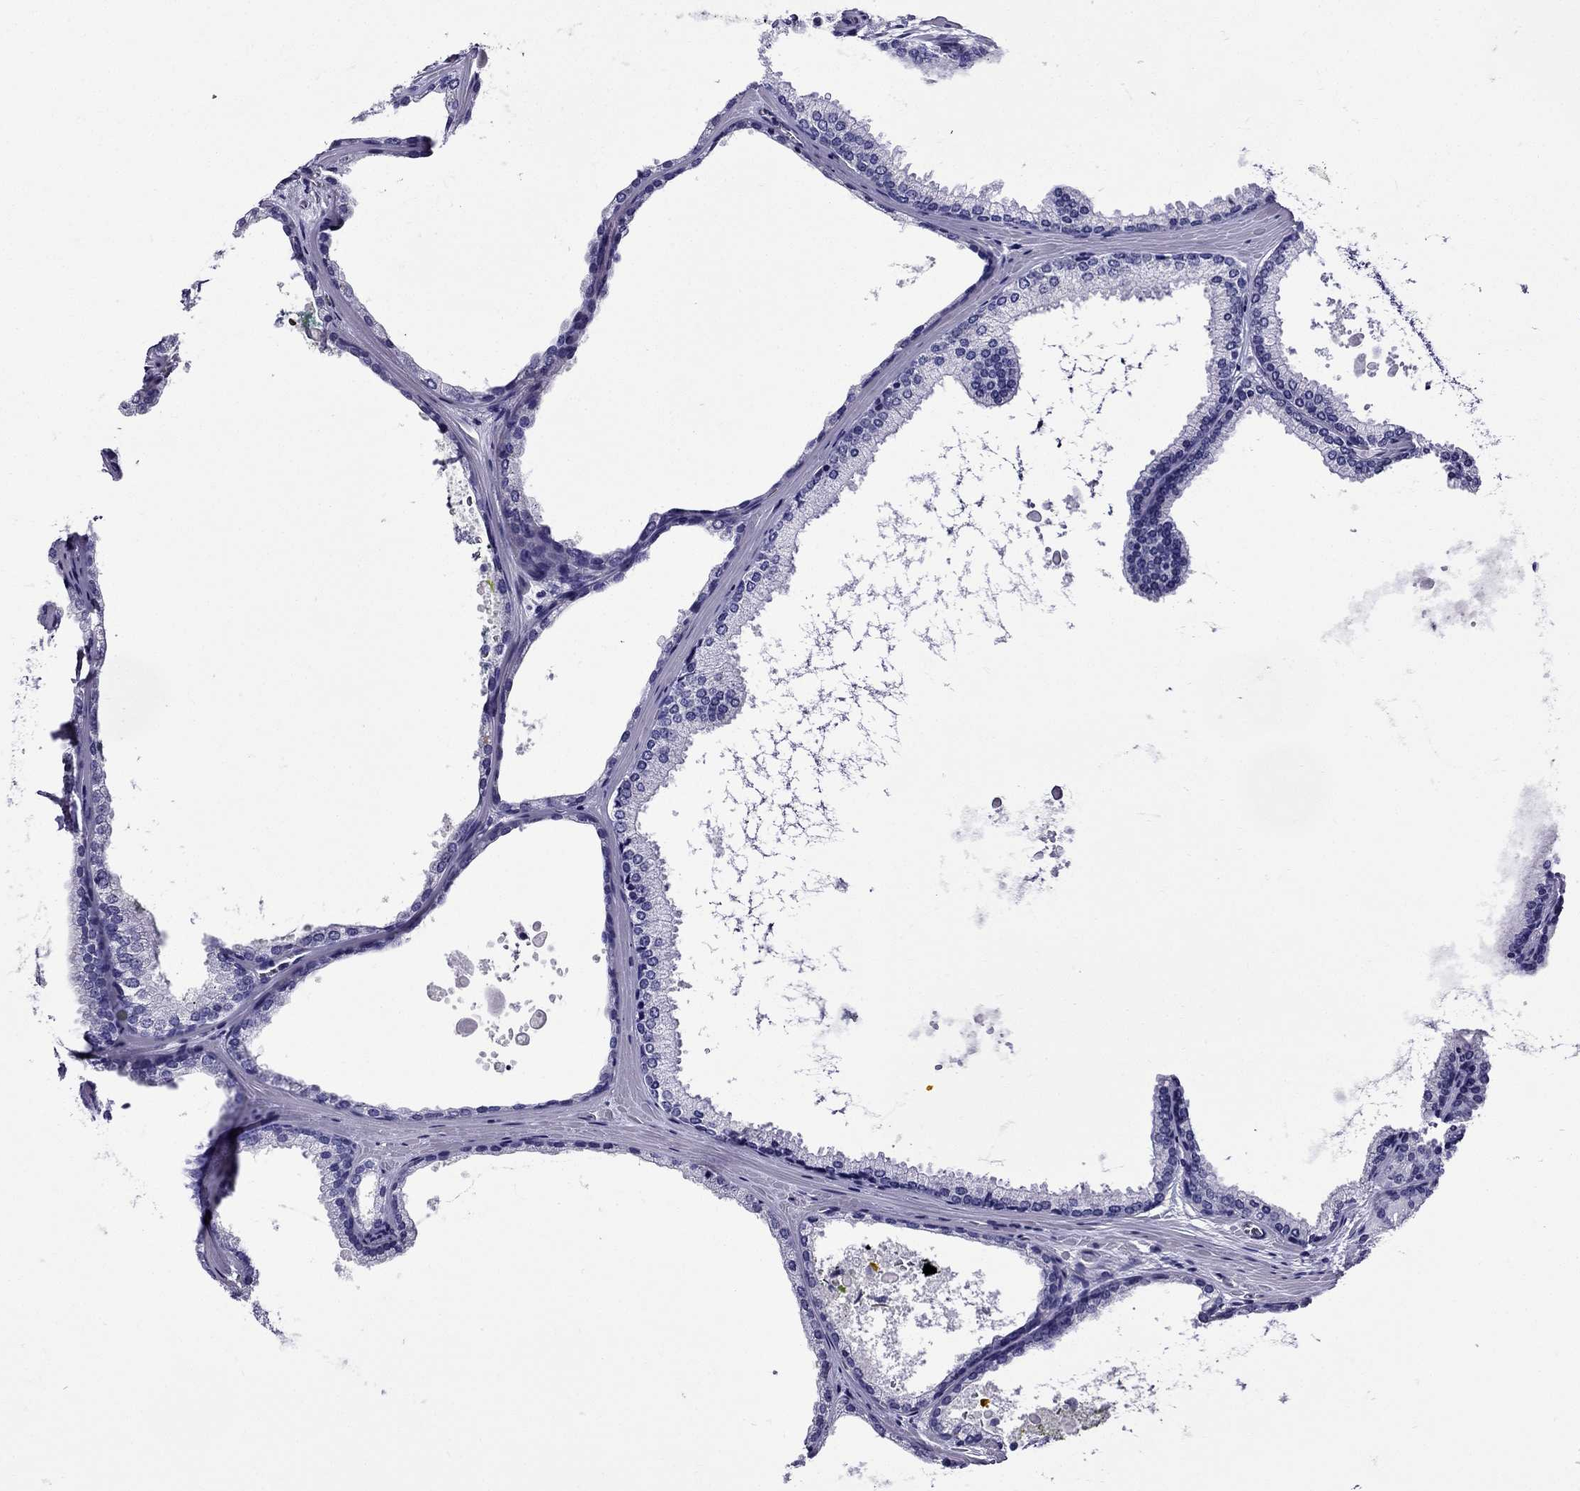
{"staining": {"intensity": "negative", "quantity": "none", "location": "none"}, "tissue": "prostate cancer", "cell_type": "Tumor cells", "image_type": "cancer", "snomed": [{"axis": "morphology", "description": "Adenocarcinoma, Low grade"}, {"axis": "topography", "description": "Prostate"}], "caption": "High power microscopy photomicrograph of an immunohistochemistry histopathology image of prostate cancer, revealing no significant positivity in tumor cells.", "gene": "ERC2", "patient": {"sex": "male", "age": 56}}